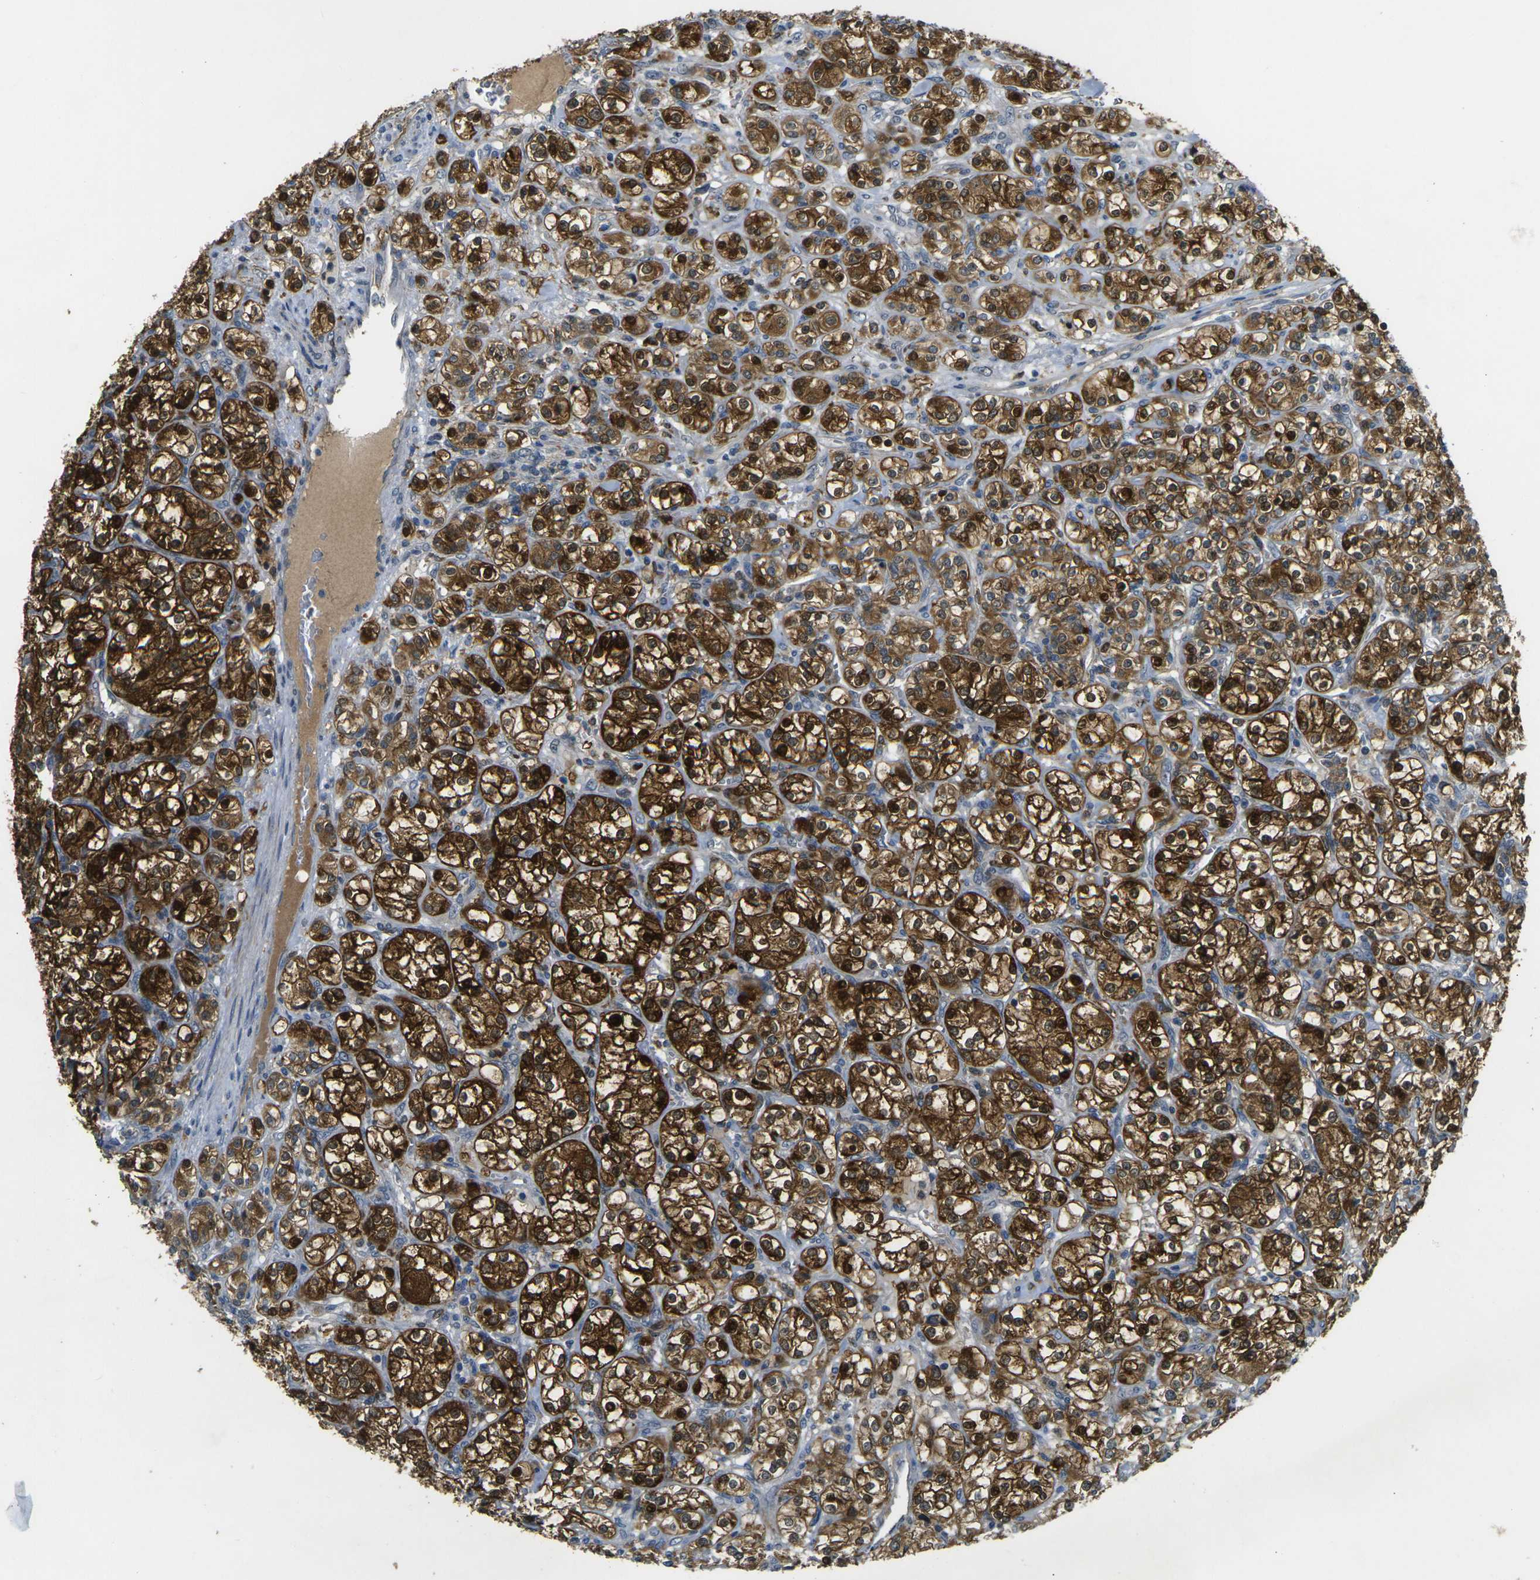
{"staining": {"intensity": "strong", "quantity": "25%-75%", "location": "cytoplasmic/membranous,nuclear"}, "tissue": "renal cancer", "cell_type": "Tumor cells", "image_type": "cancer", "snomed": [{"axis": "morphology", "description": "Adenocarcinoma, NOS"}, {"axis": "topography", "description": "Kidney"}], "caption": "Human renal cancer (adenocarcinoma) stained with a brown dye reveals strong cytoplasmic/membranous and nuclear positive positivity in about 25%-75% of tumor cells.", "gene": "PIGL", "patient": {"sex": "male", "age": 77}}